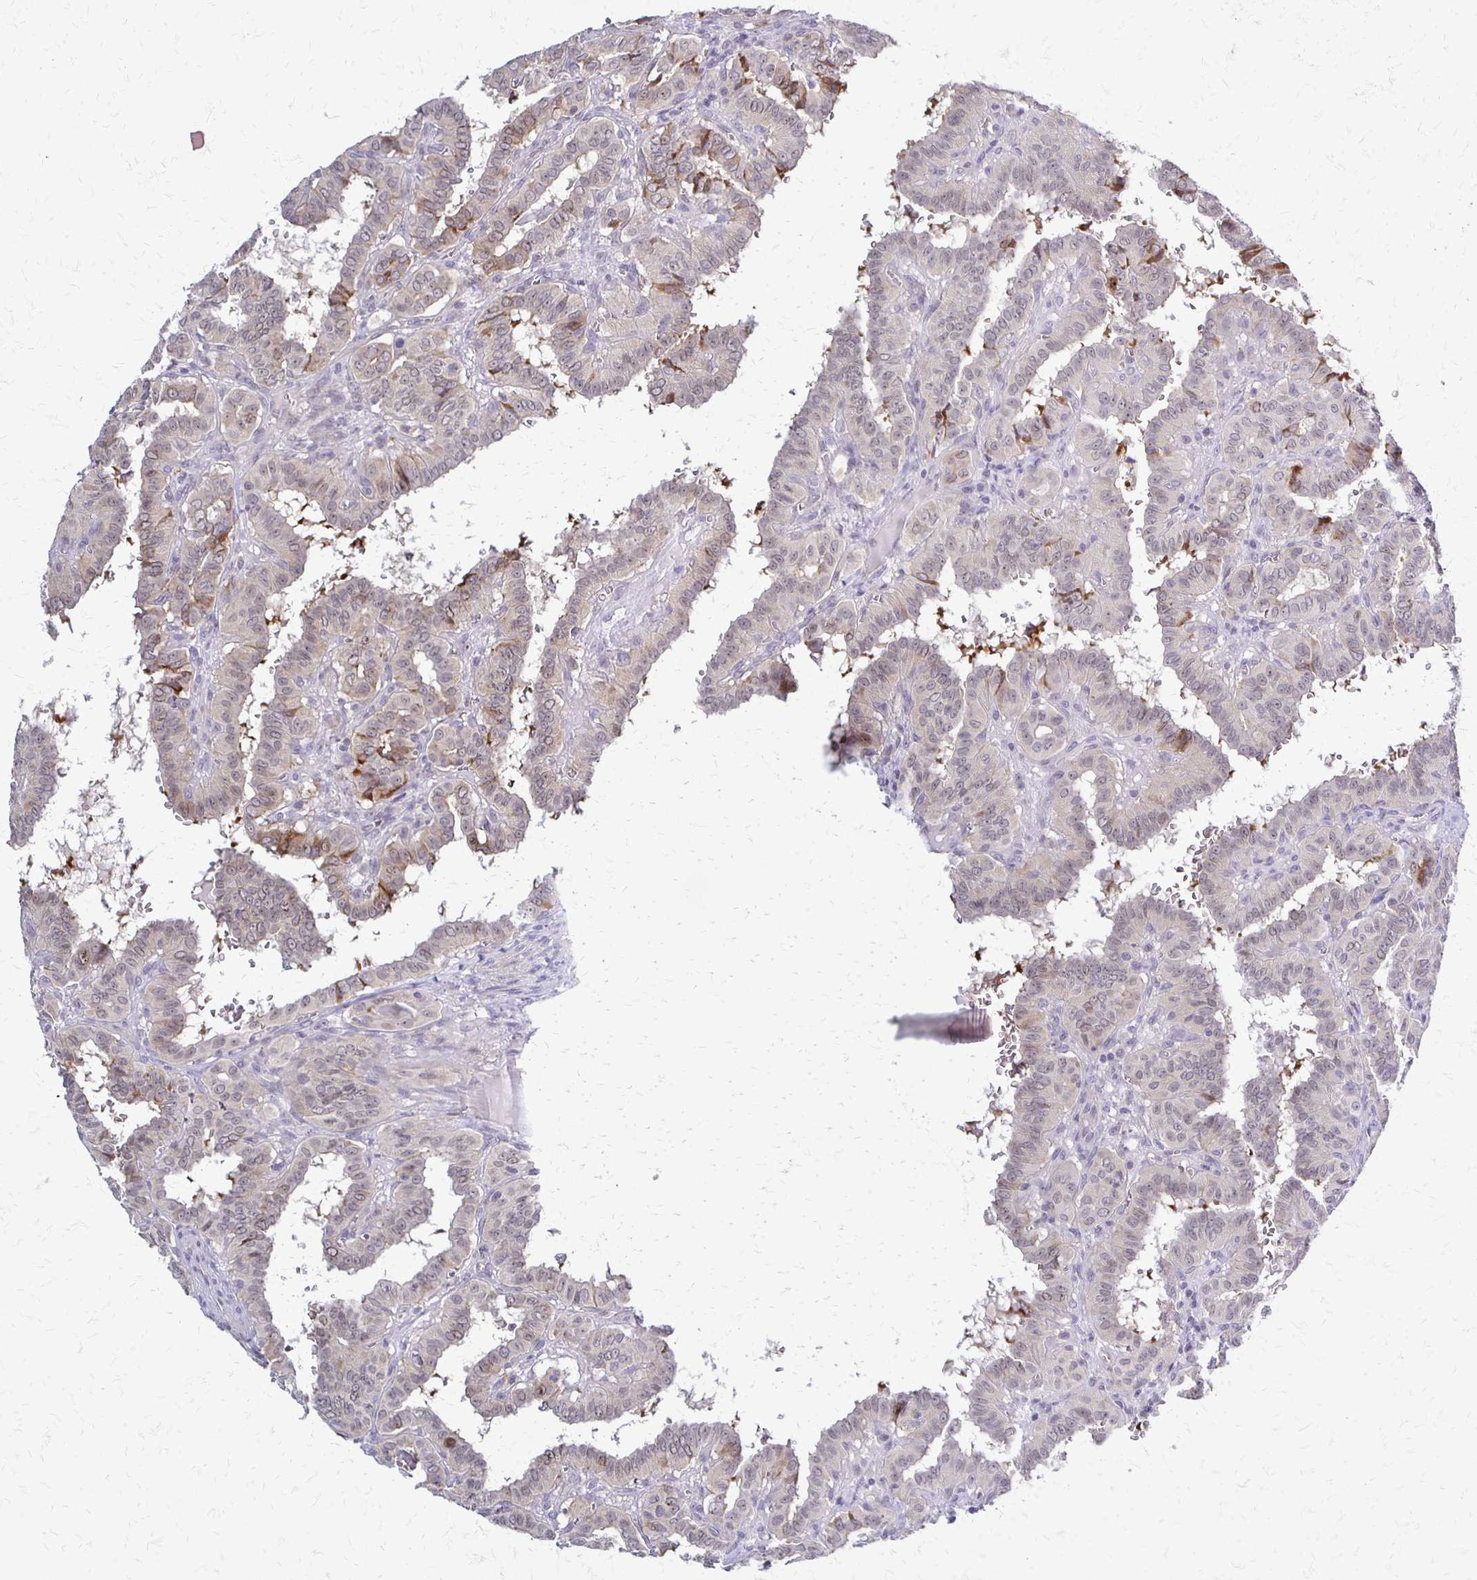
{"staining": {"intensity": "weak", "quantity": "<25%", "location": "cytoplasmic/membranous"}, "tissue": "thyroid cancer", "cell_type": "Tumor cells", "image_type": "cancer", "snomed": [{"axis": "morphology", "description": "Papillary adenocarcinoma, NOS"}, {"axis": "topography", "description": "Thyroid gland"}], "caption": "Protein analysis of papillary adenocarcinoma (thyroid) reveals no significant positivity in tumor cells.", "gene": "SLC9A9", "patient": {"sex": "female", "age": 21}}